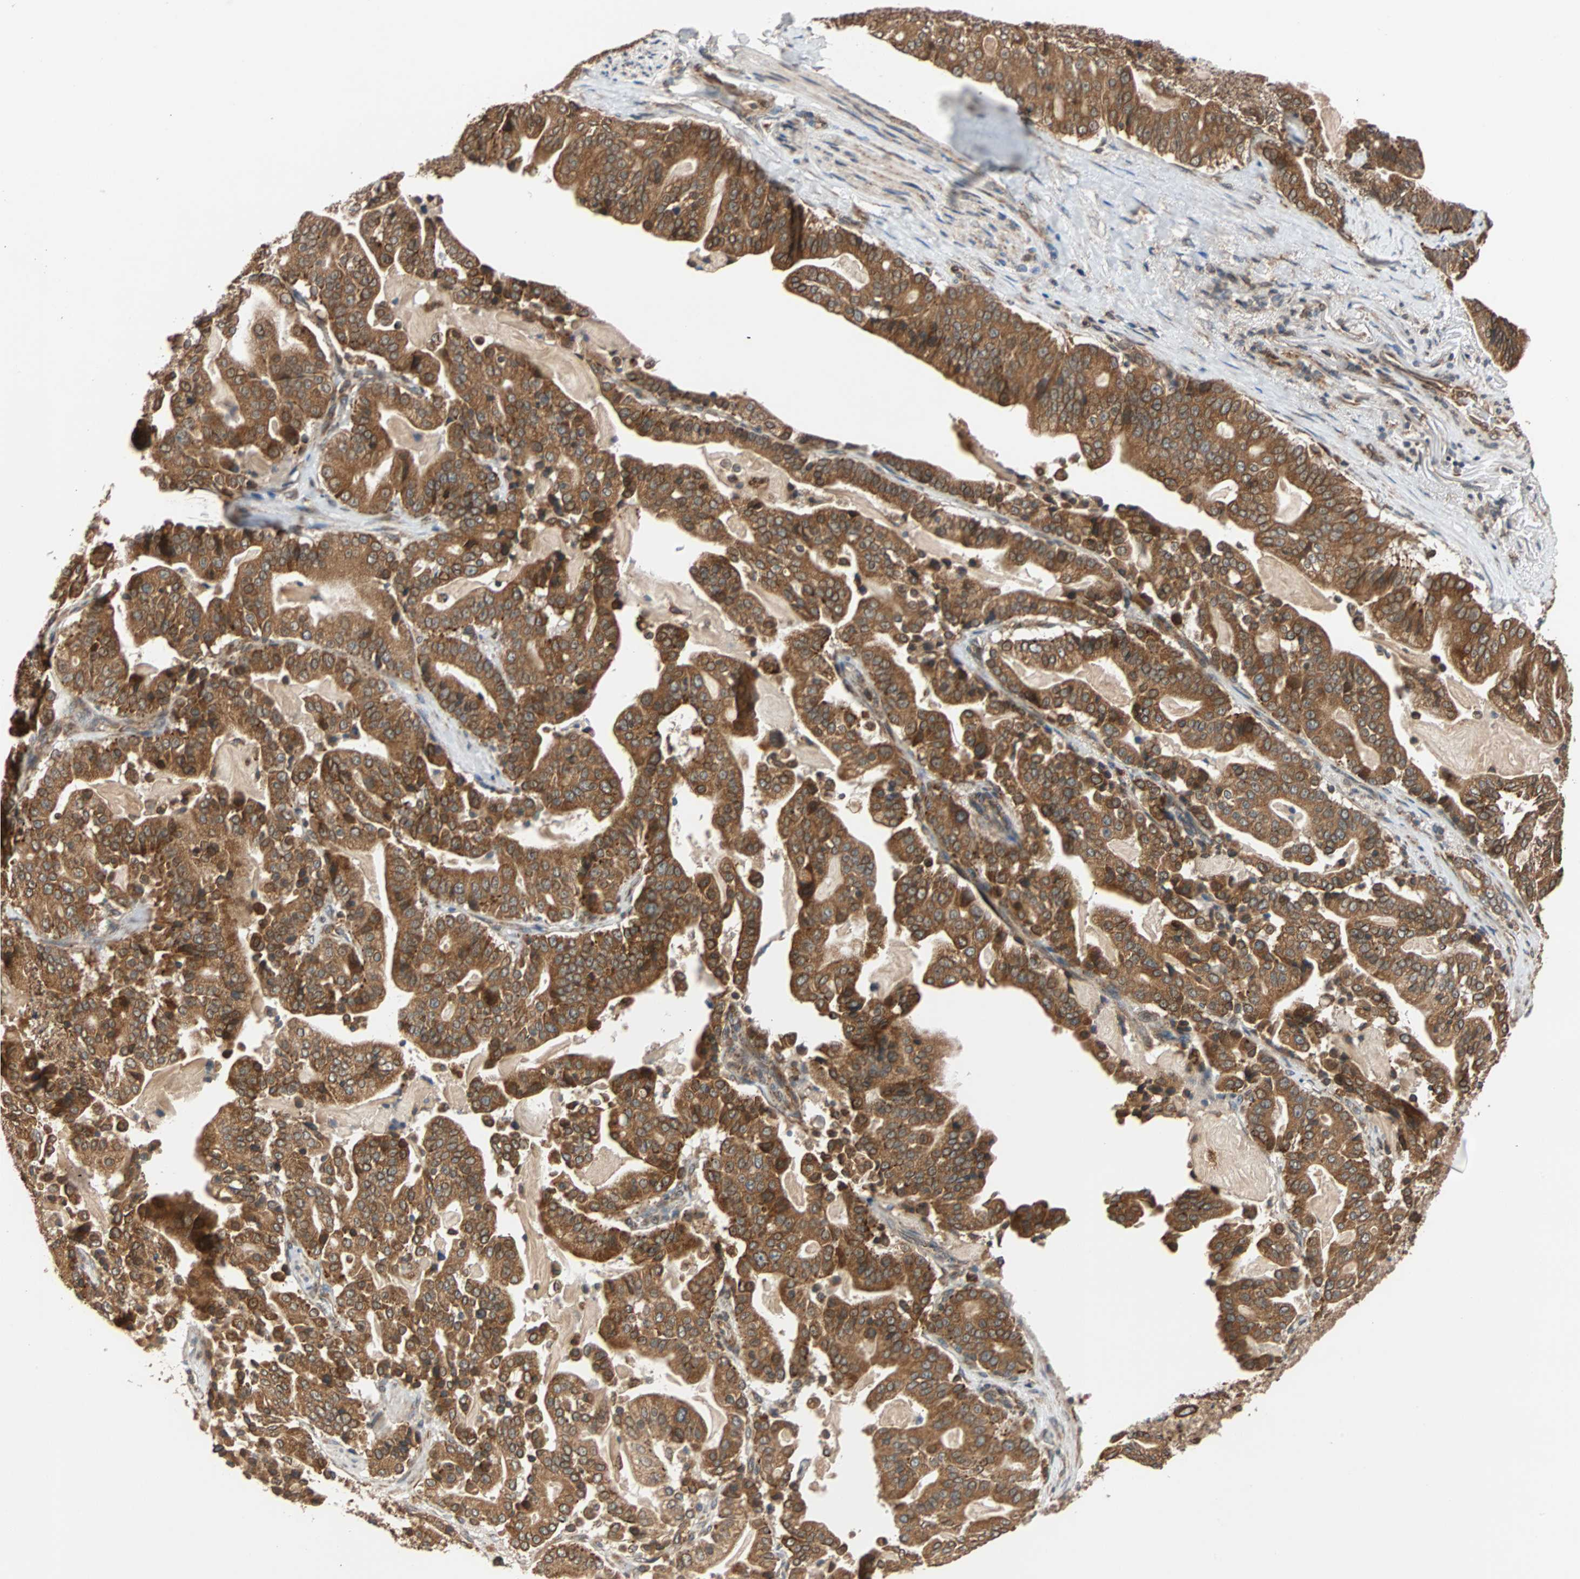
{"staining": {"intensity": "strong", "quantity": ">75%", "location": "cytoplasmic/membranous"}, "tissue": "pancreatic cancer", "cell_type": "Tumor cells", "image_type": "cancer", "snomed": [{"axis": "morphology", "description": "Adenocarcinoma, NOS"}, {"axis": "topography", "description": "Pancreas"}], "caption": "Adenocarcinoma (pancreatic) stained with a protein marker shows strong staining in tumor cells.", "gene": "AUP1", "patient": {"sex": "male", "age": 63}}